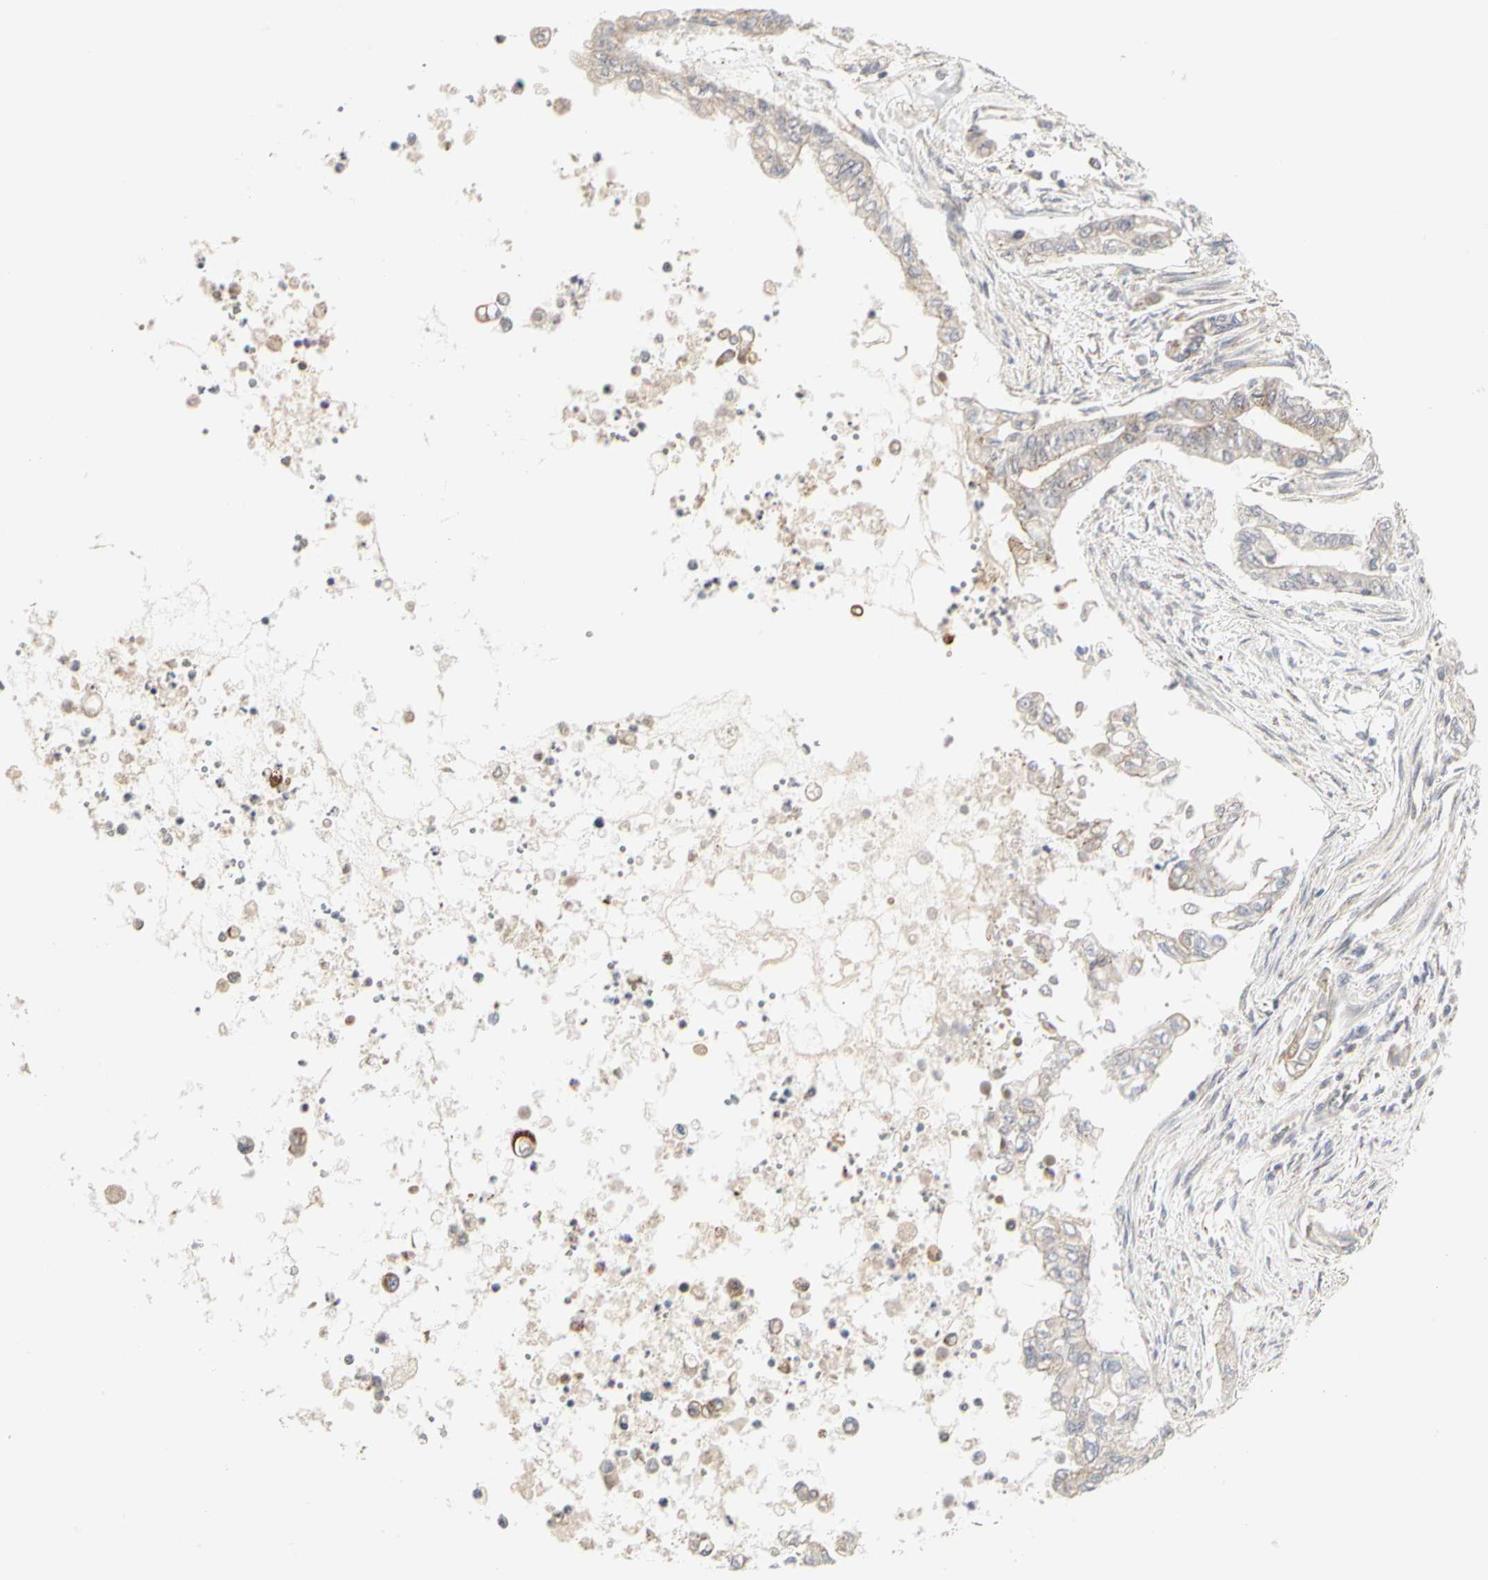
{"staining": {"intensity": "weak", "quantity": ">75%", "location": "cytoplasmic/membranous"}, "tissue": "pancreatic cancer", "cell_type": "Tumor cells", "image_type": "cancer", "snomed": [{"axis": "morphology", "description": "Normal tissue, NOS"}, {"axis": "topography", "description": "Pancreas"}], "caption": "Brown immunohistochemical staining in human pancreatic cancer shows weak cytoplasmic/membranous expression in about >75% of tumor cells.", "gene": "TSKU", "patient": {"sex": "male", "age": 42}}